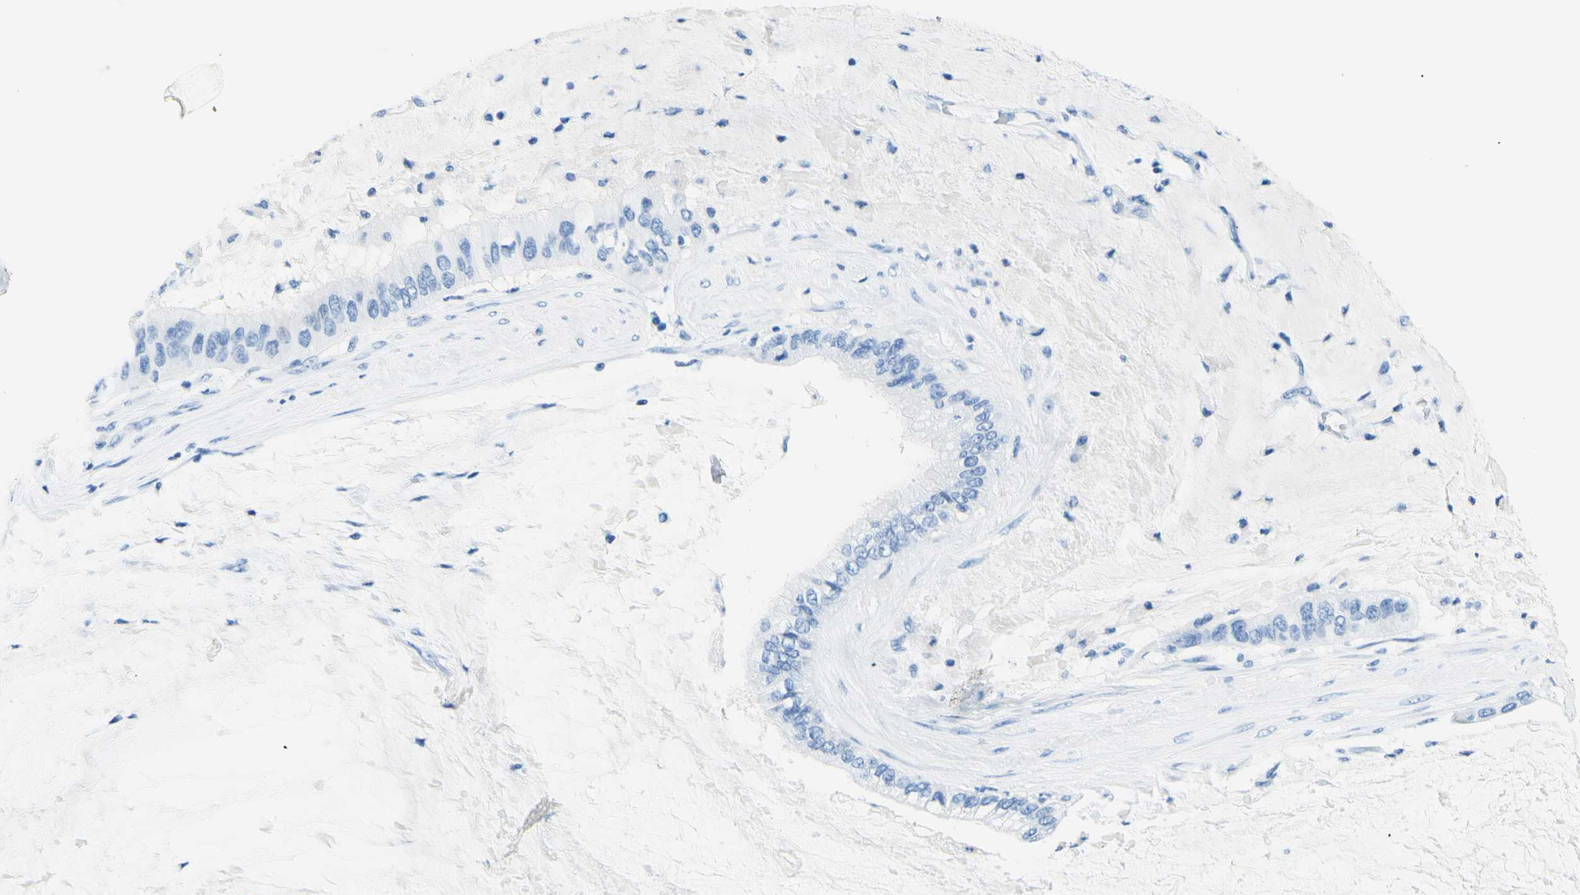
{"staining": {"intensity": "negative", "quantity": "none", "location": "none"}, "tissue": "ovarian cancer", "cell_type": "Tumor cells", "image_type": "cancer", "snomed": [{"axis": "morphology", "description": "Cystadenocarcinoma, mucinous, NOS"}, {"axis": "topography", "description": "Ovary"}], "caption": "Tumor cells show no significant protein staining in ovarian cancer (mucinous cystadenocarcinoma). The staining is performed using DAB (3,3'-diaminobenzidine) brown chromogen with nuclei counter-stained in using hematoxylin.", "gene": "MYH2", "patient": {"sex": "female", "age": 80}}